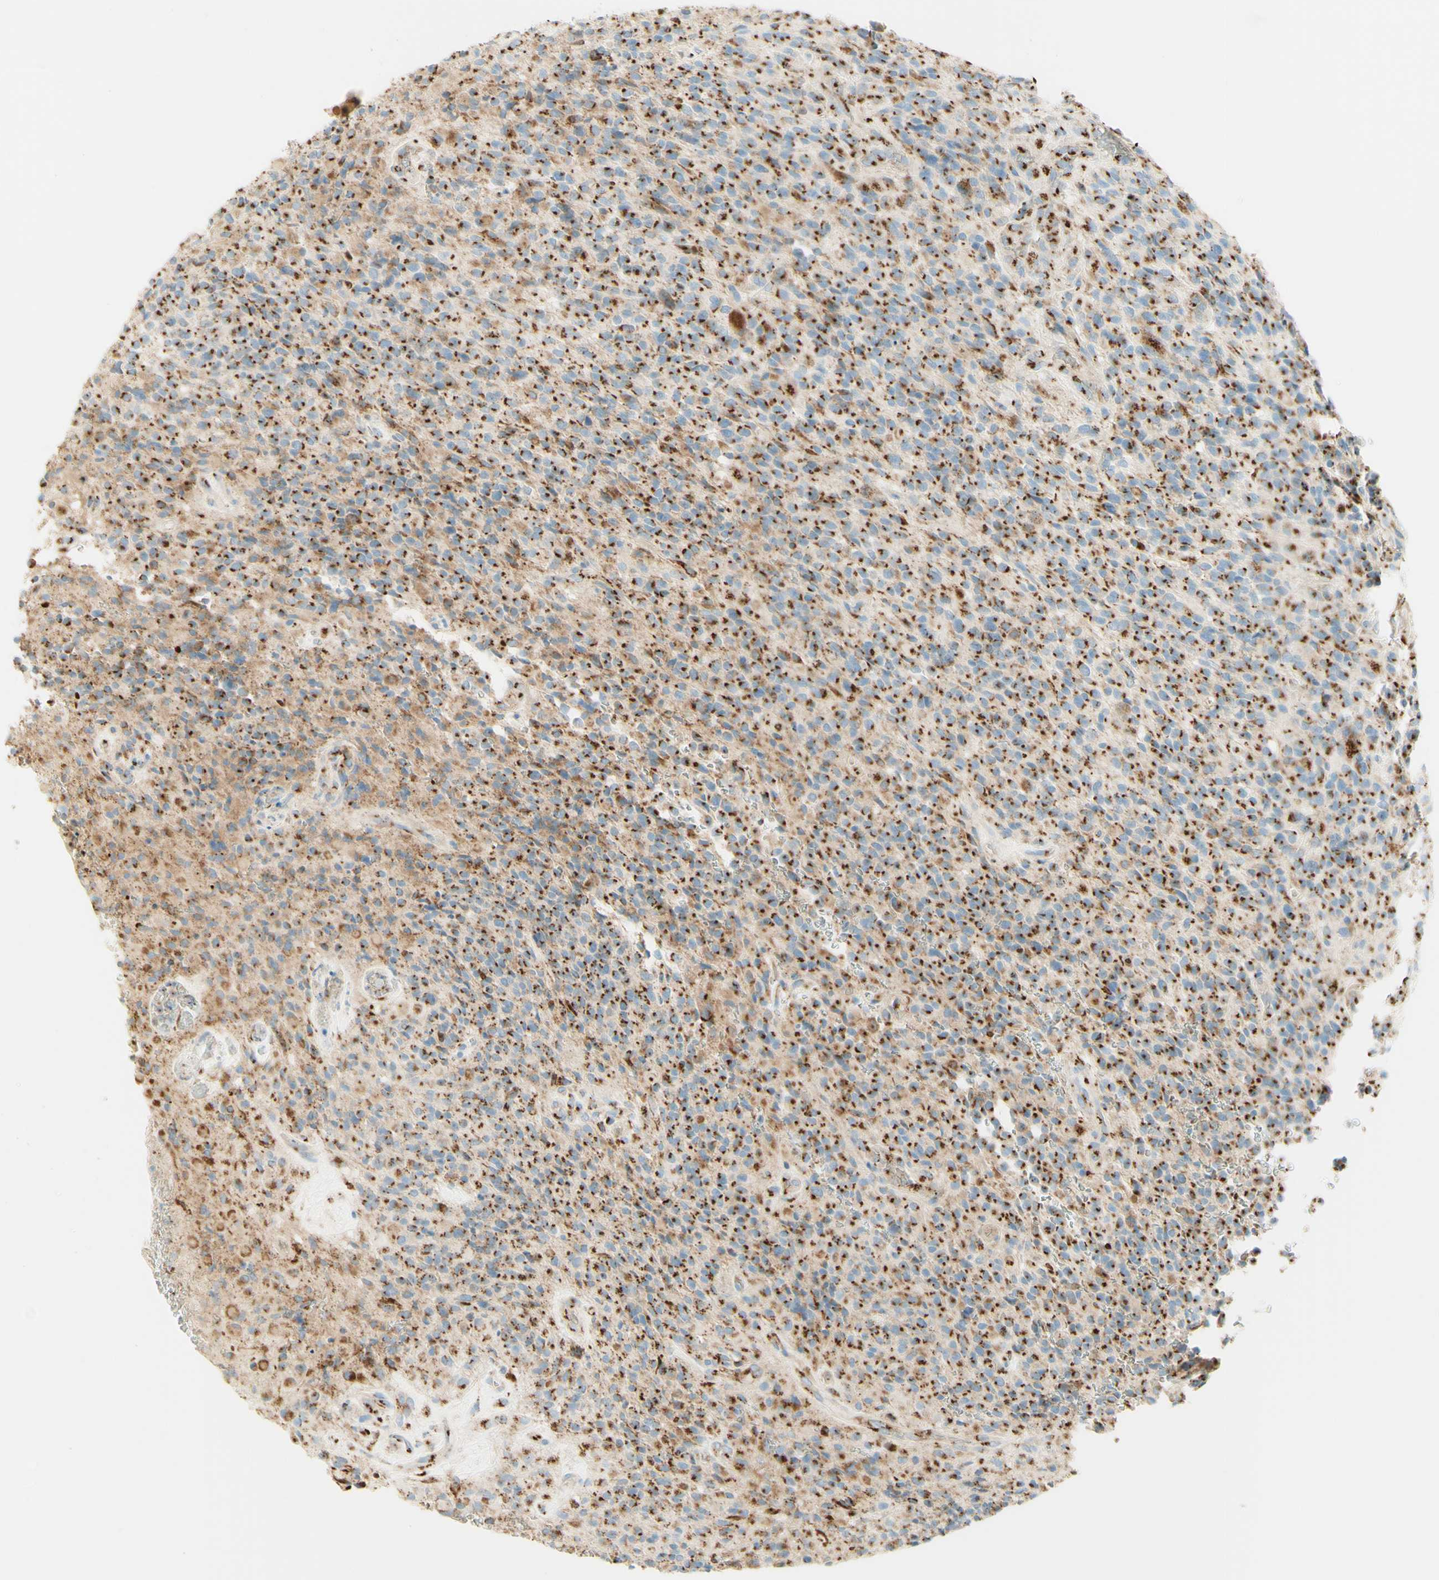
{"staining": {"intensity": "strong", "quantity": ">75%", "location": "cytoplasmic/membranous"}, "tissue": "glioma", "cell_type": "Tumor cells", "image_type": "cancer", "snomed": [{"axis": "morphology", "description": "Glioma, malignant, High grade"}, {"axis": "topography", "description": "Brain"}], "caption": "Tumor cells show high levels of strong cytoplasmic/membranous expression in approximately >75% of cells in malignant high-grade glioma.", "gene": "GOLGB1", "patient": {"sex": "male", "age": 71}}